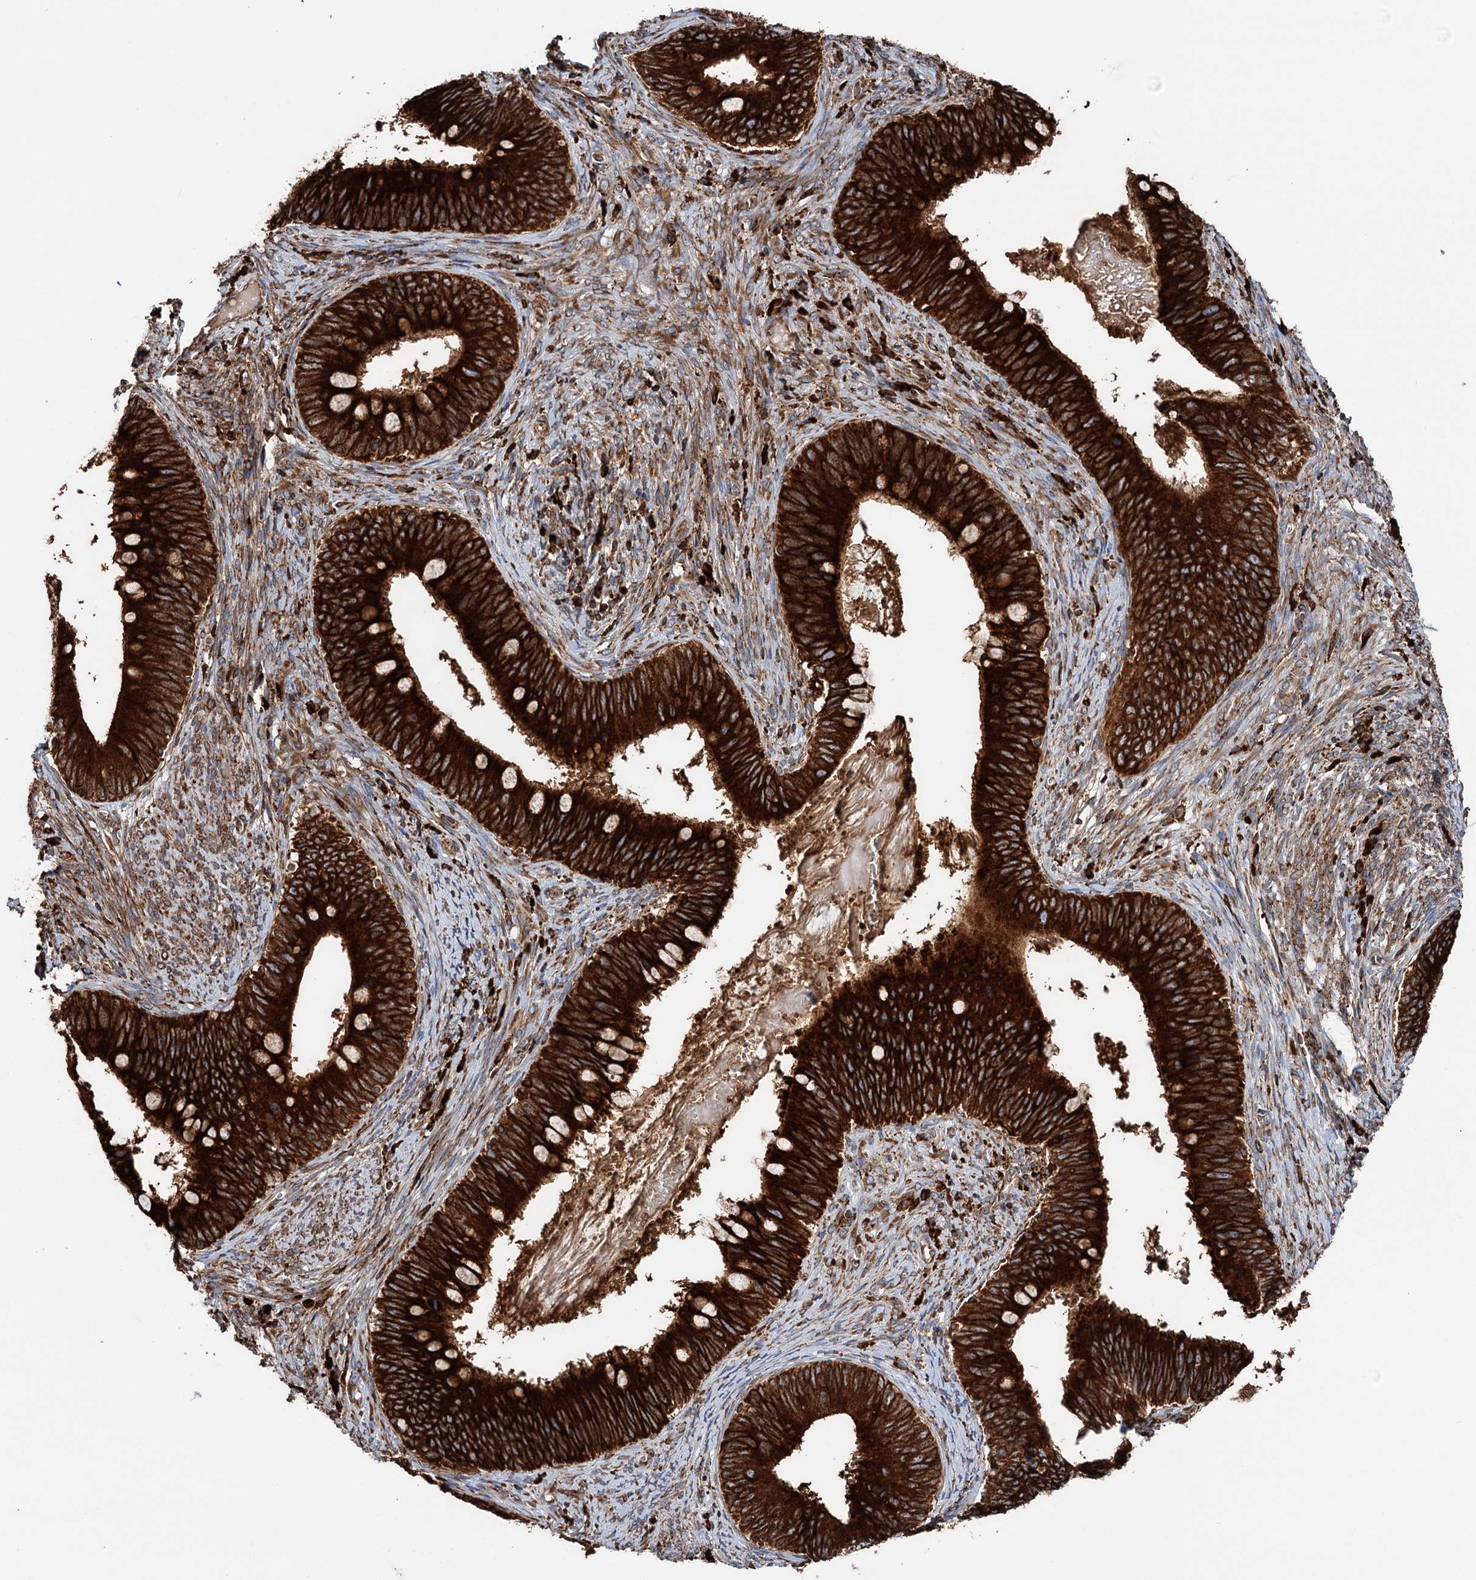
{"staining": {"intensity": "strong", "quantity": ">75%", "location": "cytoplasmic/membranous"}, "tissue": "cervical cancer", "cell_type": "Tumor cells", "image_type": "cancer", "snomed": [{"axis": "morphology", "description": "Adenocarcinoma, NOS"}, {"axis": "topography", "description": "Cervix"}], "caption": "Immunohistochemistry (IHC) (DAB (3,3'-diaminobenzidine)) staining of human cervical cancer displays strong cytoplasmic/membranous protein expression in approximately >75% of tumor cells.", "gene": "ERP29", "patient": {"sex": "female", "age": 42}}